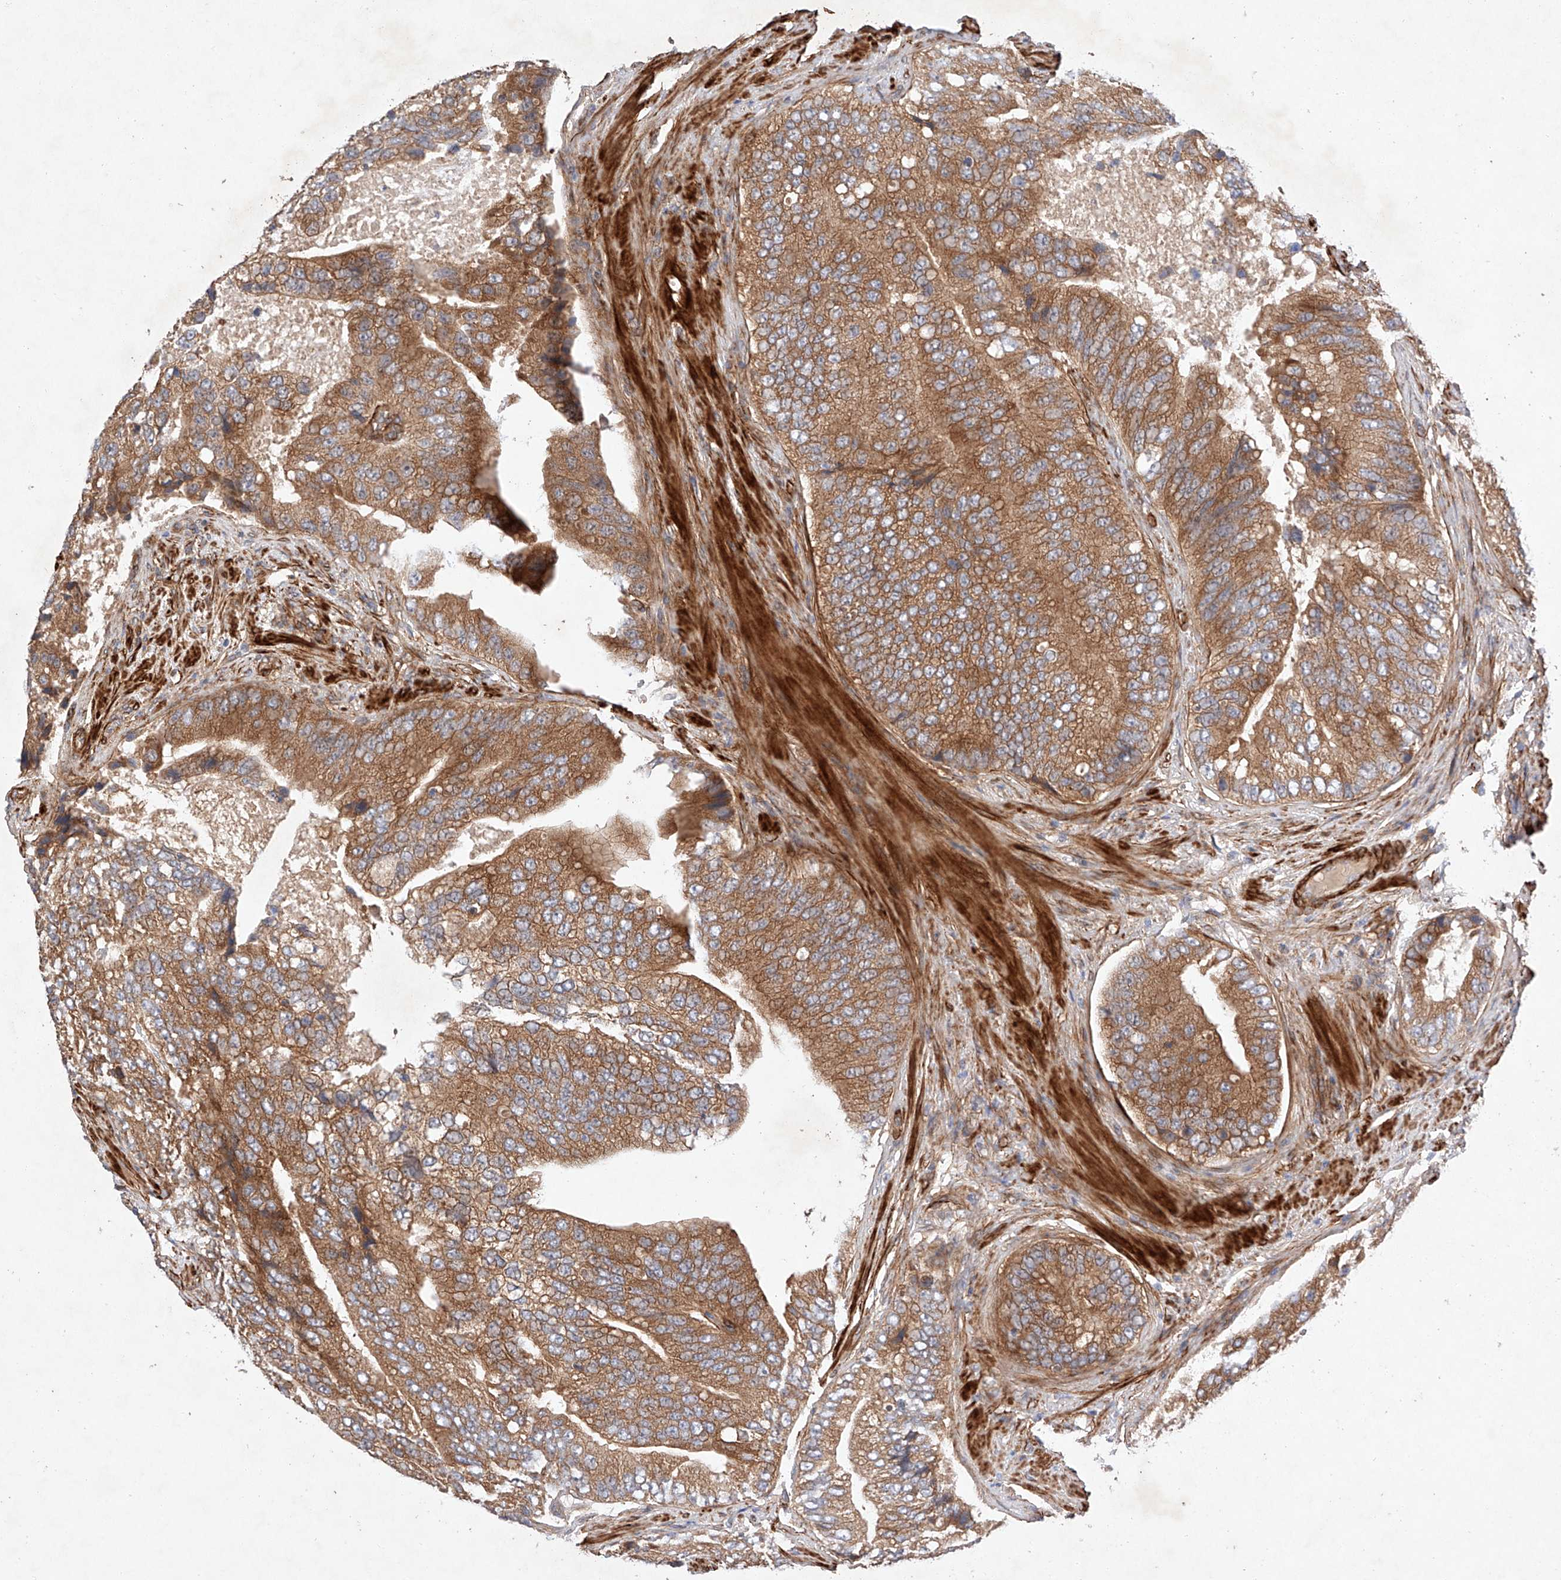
{"staining": {"intensity": "moderate", "quantity": ">75%", "location": "cytoplasmic/membranous"}, "tissue": "prostate cancer", "cell_type": "Tumor cells", "image_type": "cancer", "snomed": [{"axis": "morphology", "description": "Adenocarcinoma, High grade"}, {"axis": "topography", "description": "Prostate"}], "caption": "Tumor cells display medium levels of moderate cytoplasmic/membranous expression in approximately >75% of cells in human prostate high-grade adenocarcinoma.", "gene": "RAB23", "patient": {"sex": "male", "age": 70}}